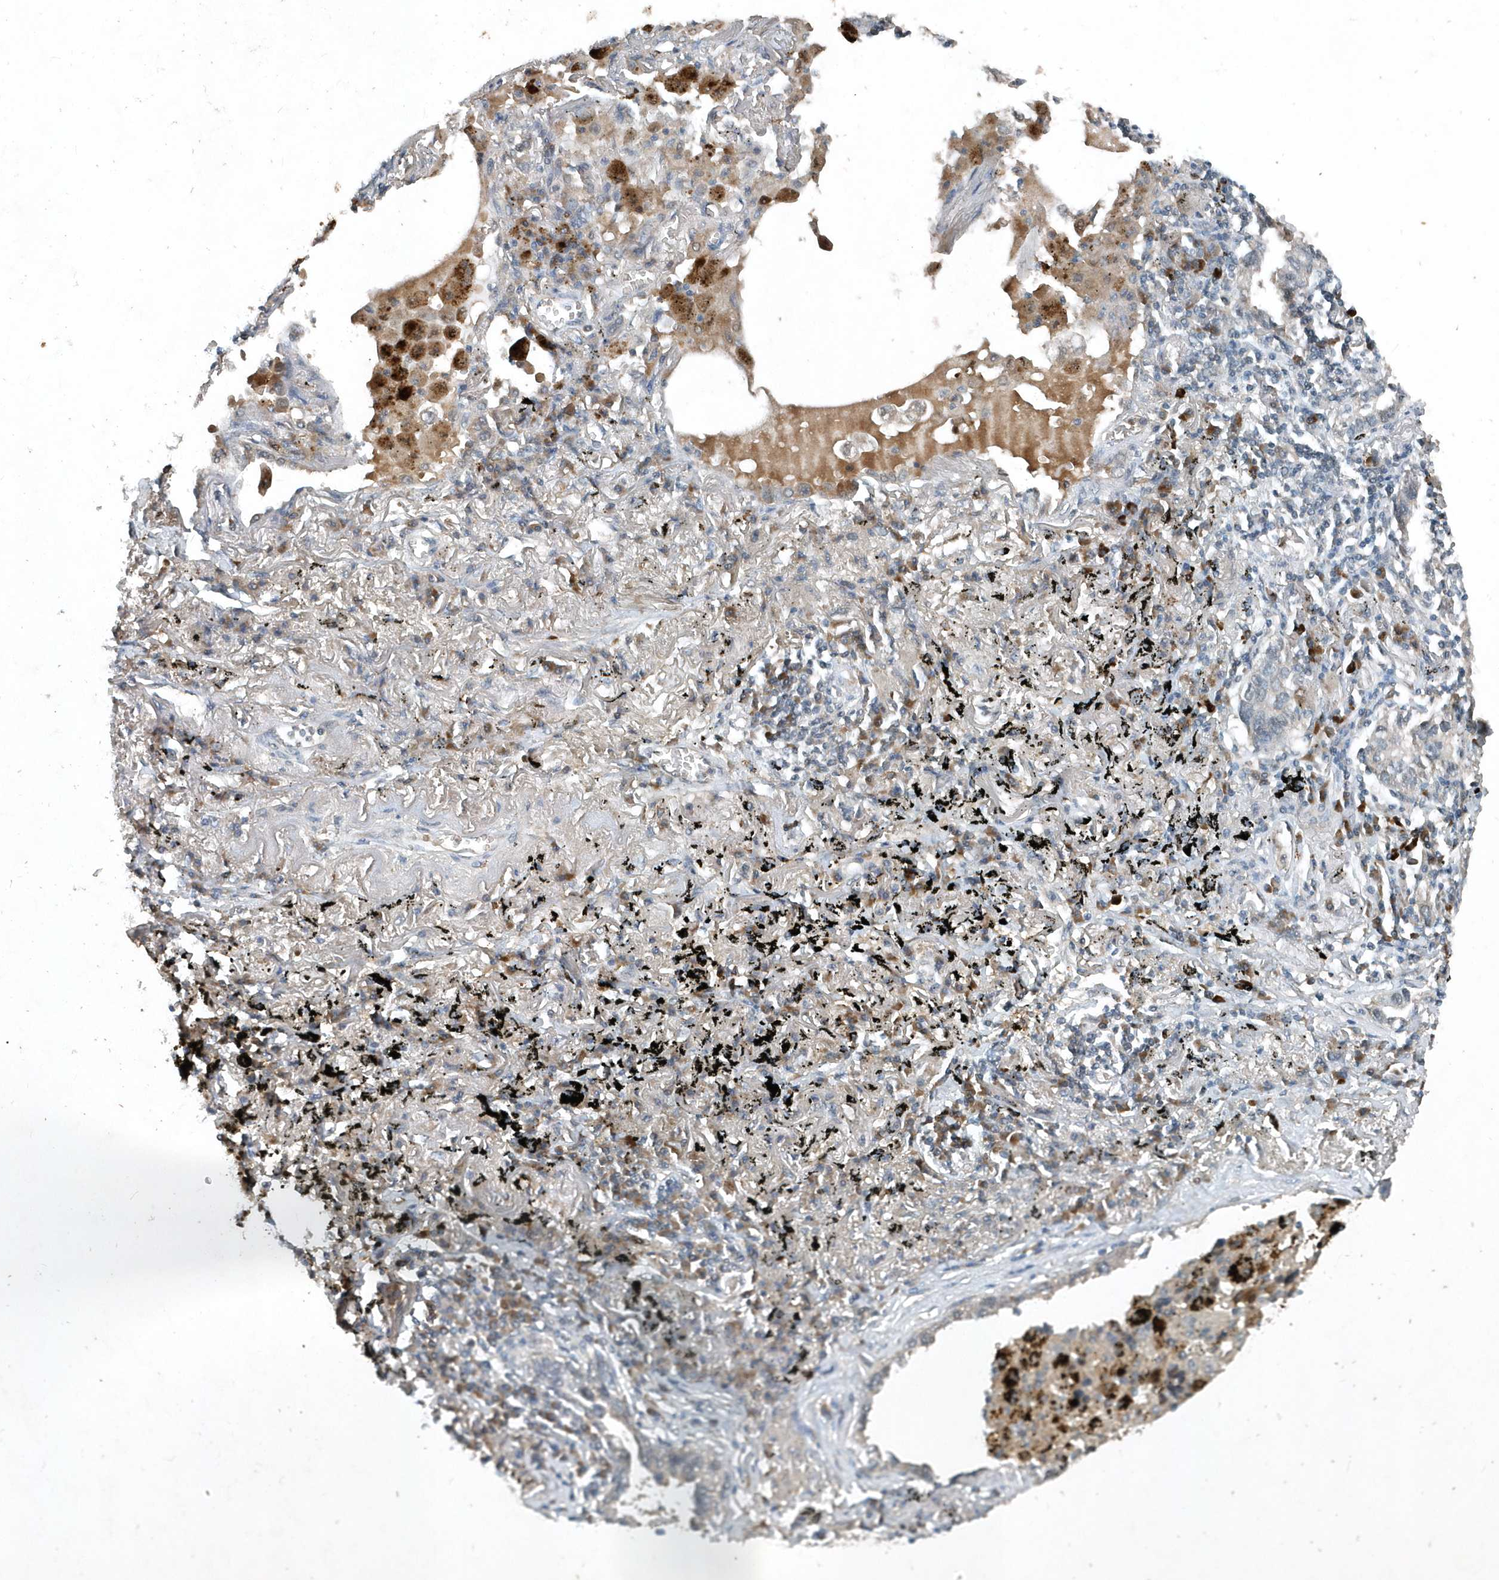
{"staining": {"intensity": "negative", "quantity": "none", "location": "none"}, "tissue": "lung cancer", "cell_type": "Tumor cells", "image_type": "cancer", "snomed": [{"axis": "morphology", "description": "Adenocarcinoma, NOS"}, {"axis": "topography", "description": "Lung"}], "caption": "DAB (3,3'-diaminobenzidine) immunohistochemical staining of adenocarcinoma (lung) reveals no significant positivity in tumor cells.", "gene": "SCFD2", "patient": {"sex": "male", "age": 65}}